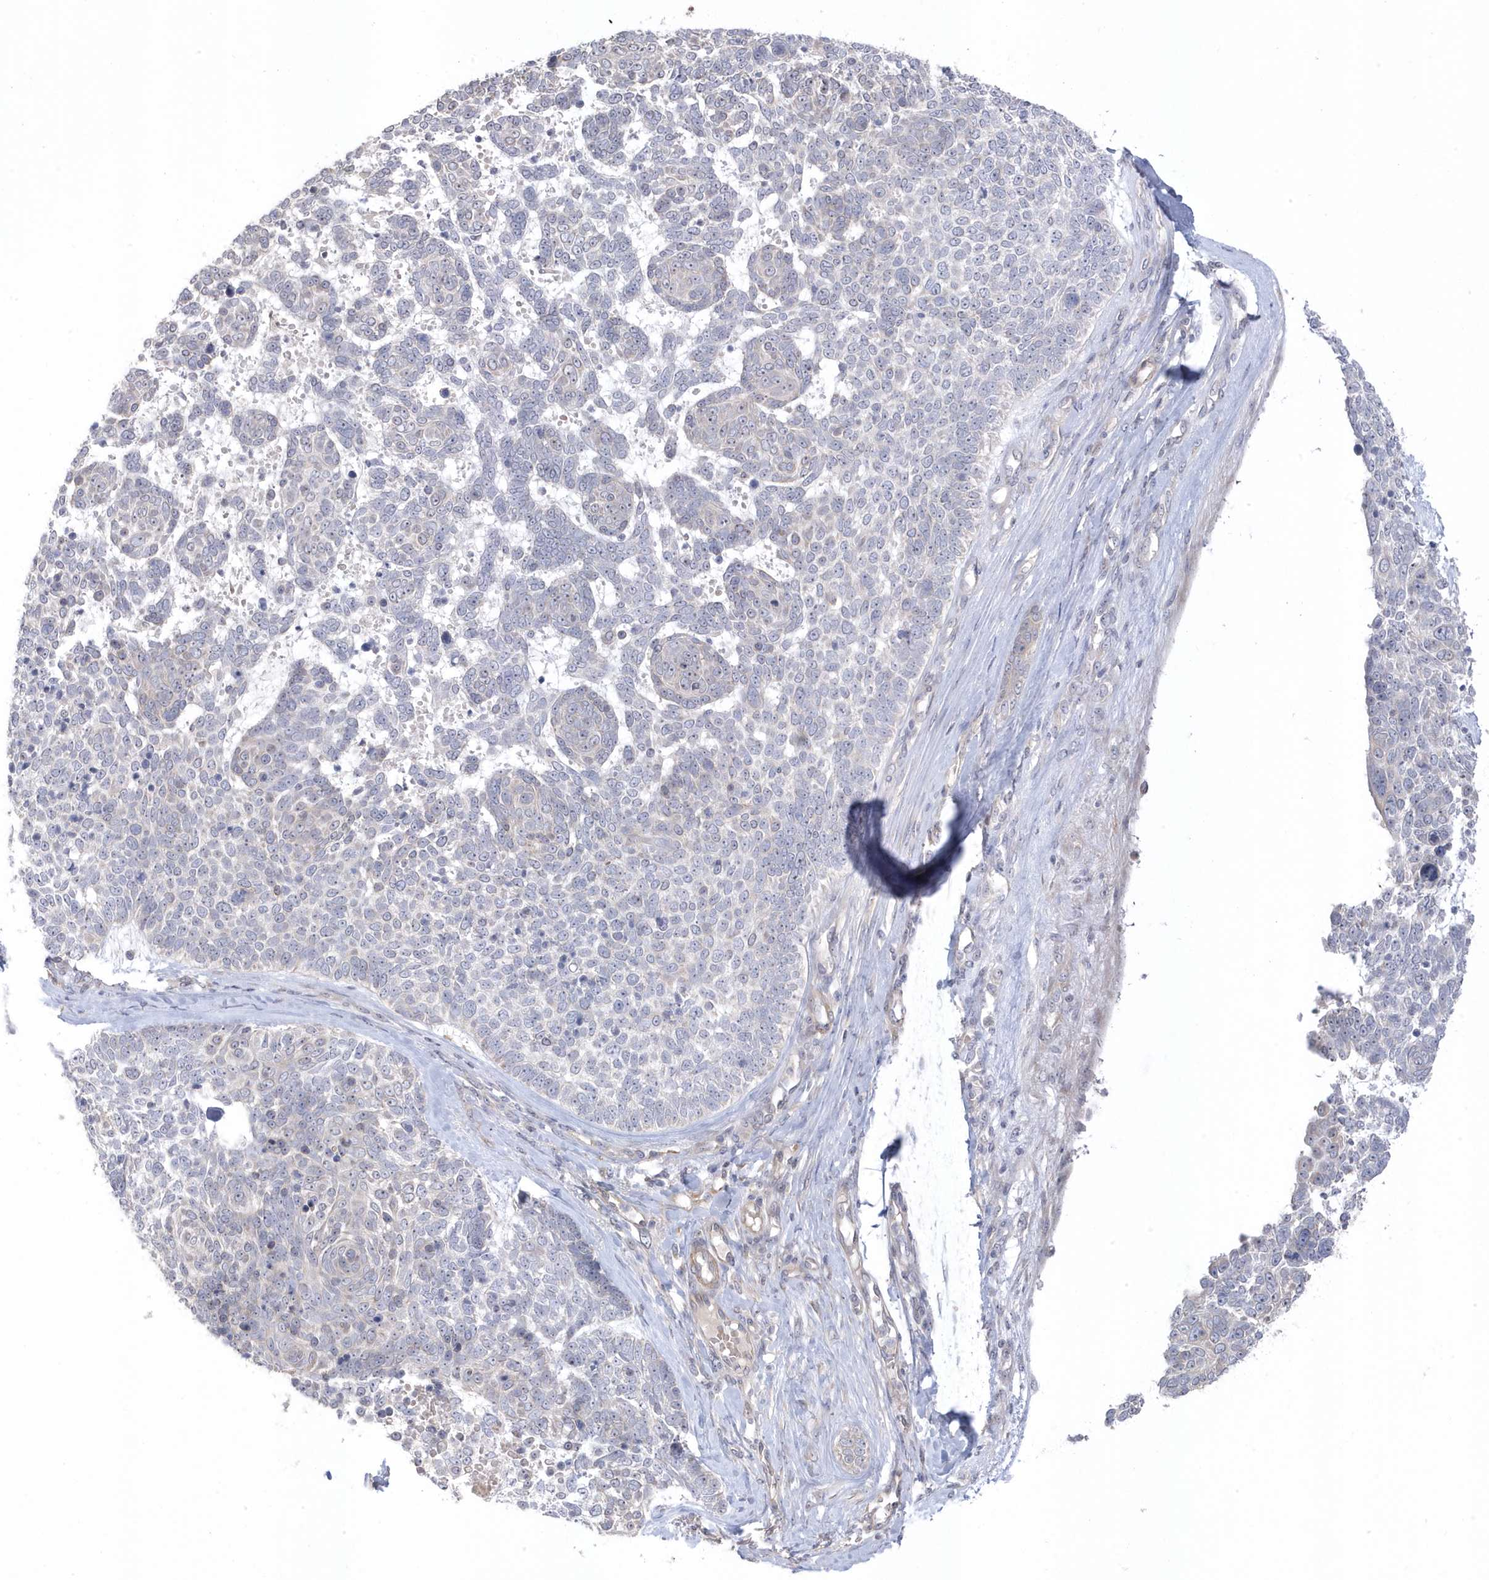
{"staining": {"intensity": "negative", "quantity": "none", "location": "none"}, "tissue": "skin cancer", "cell_type": "Tumor cells", "image_type": "cancer", "snomed": [{"axis": "morphology", "description": "Basal cell carcinoma"}, {"axis": "topography", "description": "Skin"}], "caption": "This is an immunohistochemistry image of human basal cell carcinoma (skin). There is no positivity in tumor cells.", "gene": "GTPBP6", "patient": {"sex": "female", "age": 81}}